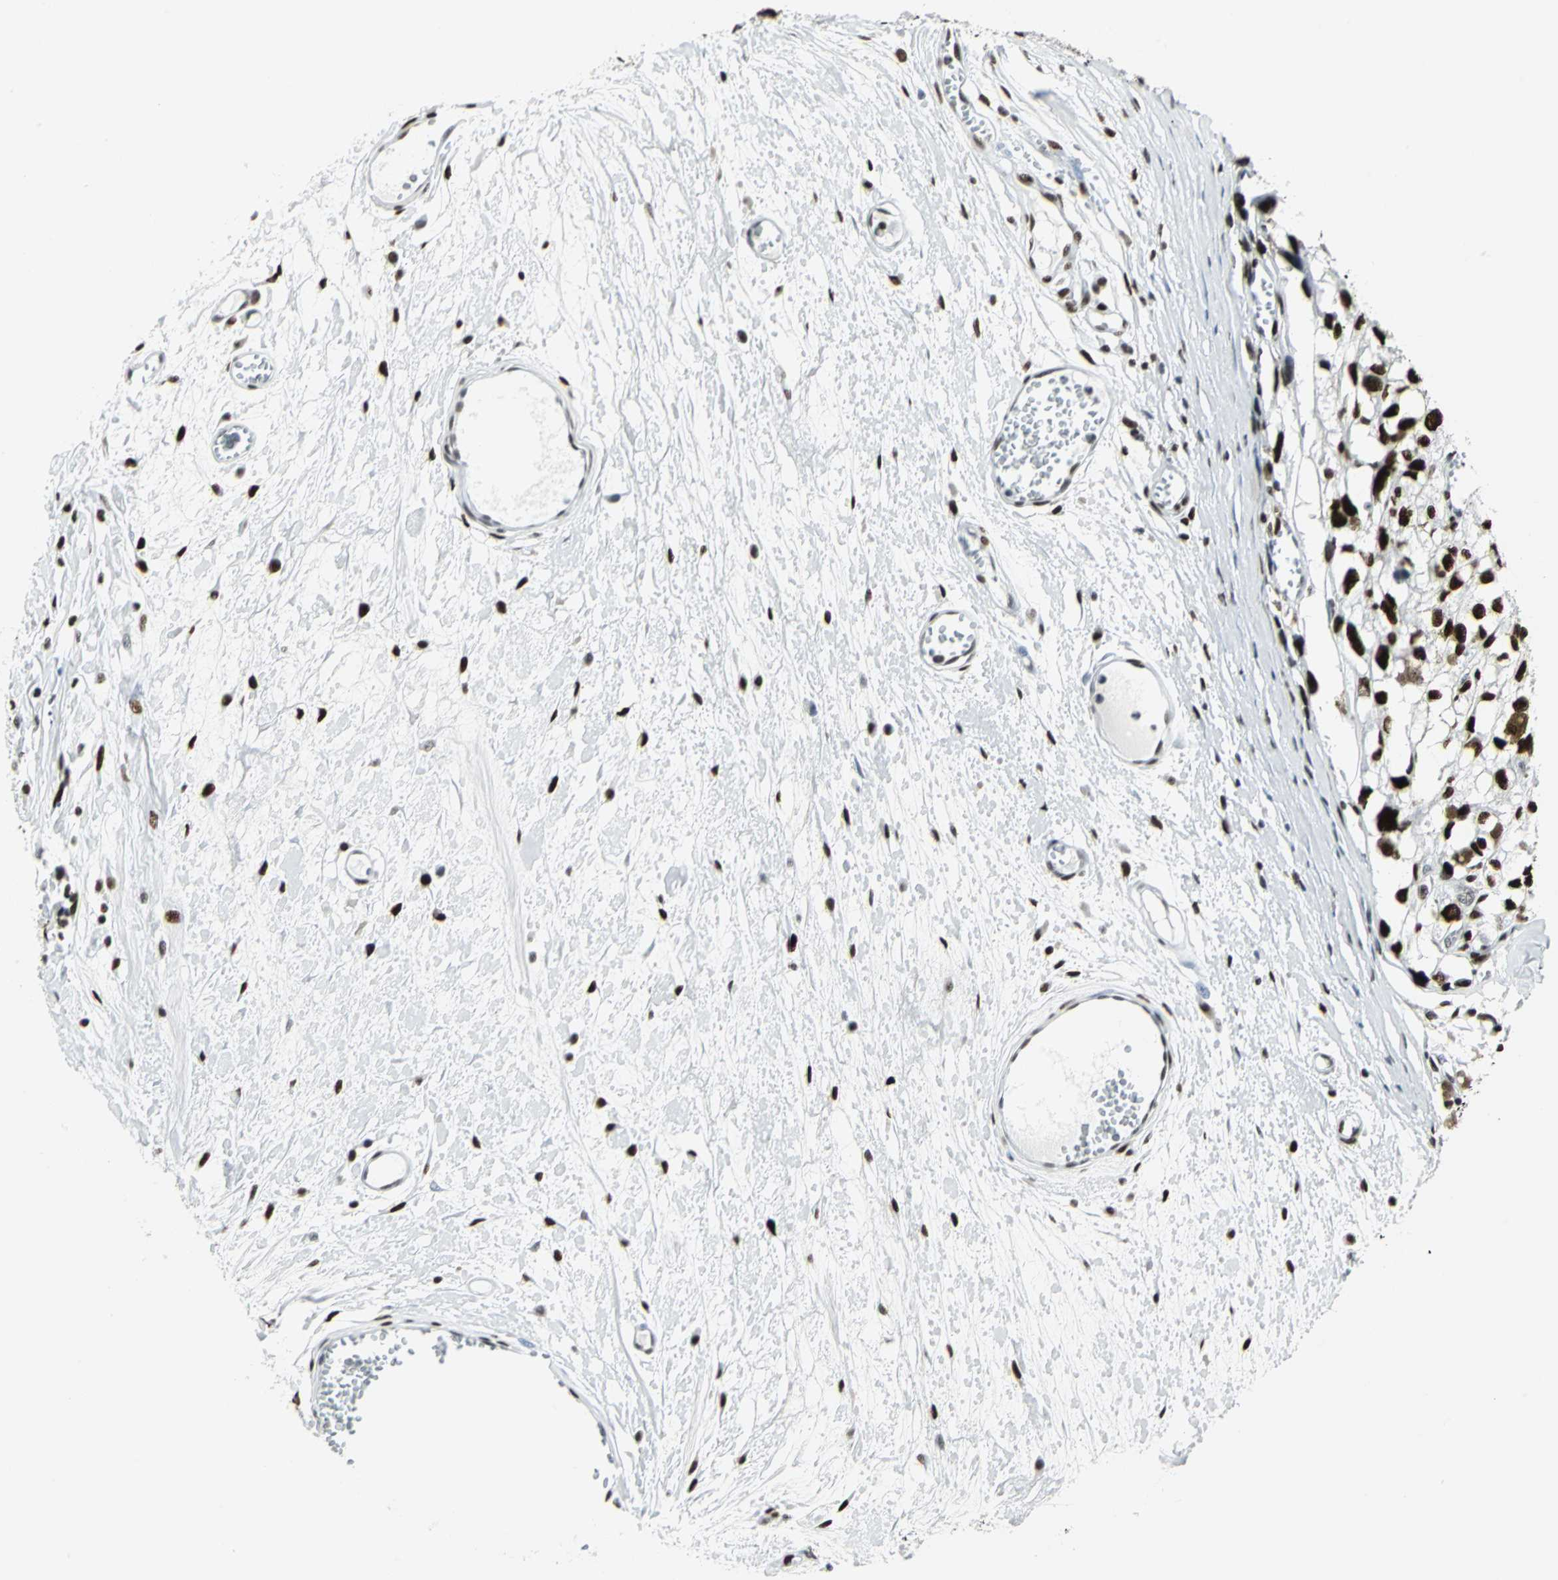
{"staining": {"intensity": "strong", "quantity": ">75%", "location": "nuclear"}, "tissue": "melanoma", "cell_type": "Tumor cells", "image_type": "cancer", "snomed": [{"axis": "morphology", "description": "Malignant melanoma, Metastatic site"}, {"axis": "topography", "description": "Lymph node"}], "caption": "Malignant melanoma (metastatic site) was stained to show a protein in brown. There is high levels of strong nuclear expression in about >75% of tumor cells. The protein is stained brown, and the nuclei are stained in blue (DAB (3,3'-diaminobenzidine) IHC with brightfield microscopy, high magnification).", "gene": "HDAC2", "patient": {"sex": "male", "age": 59}}